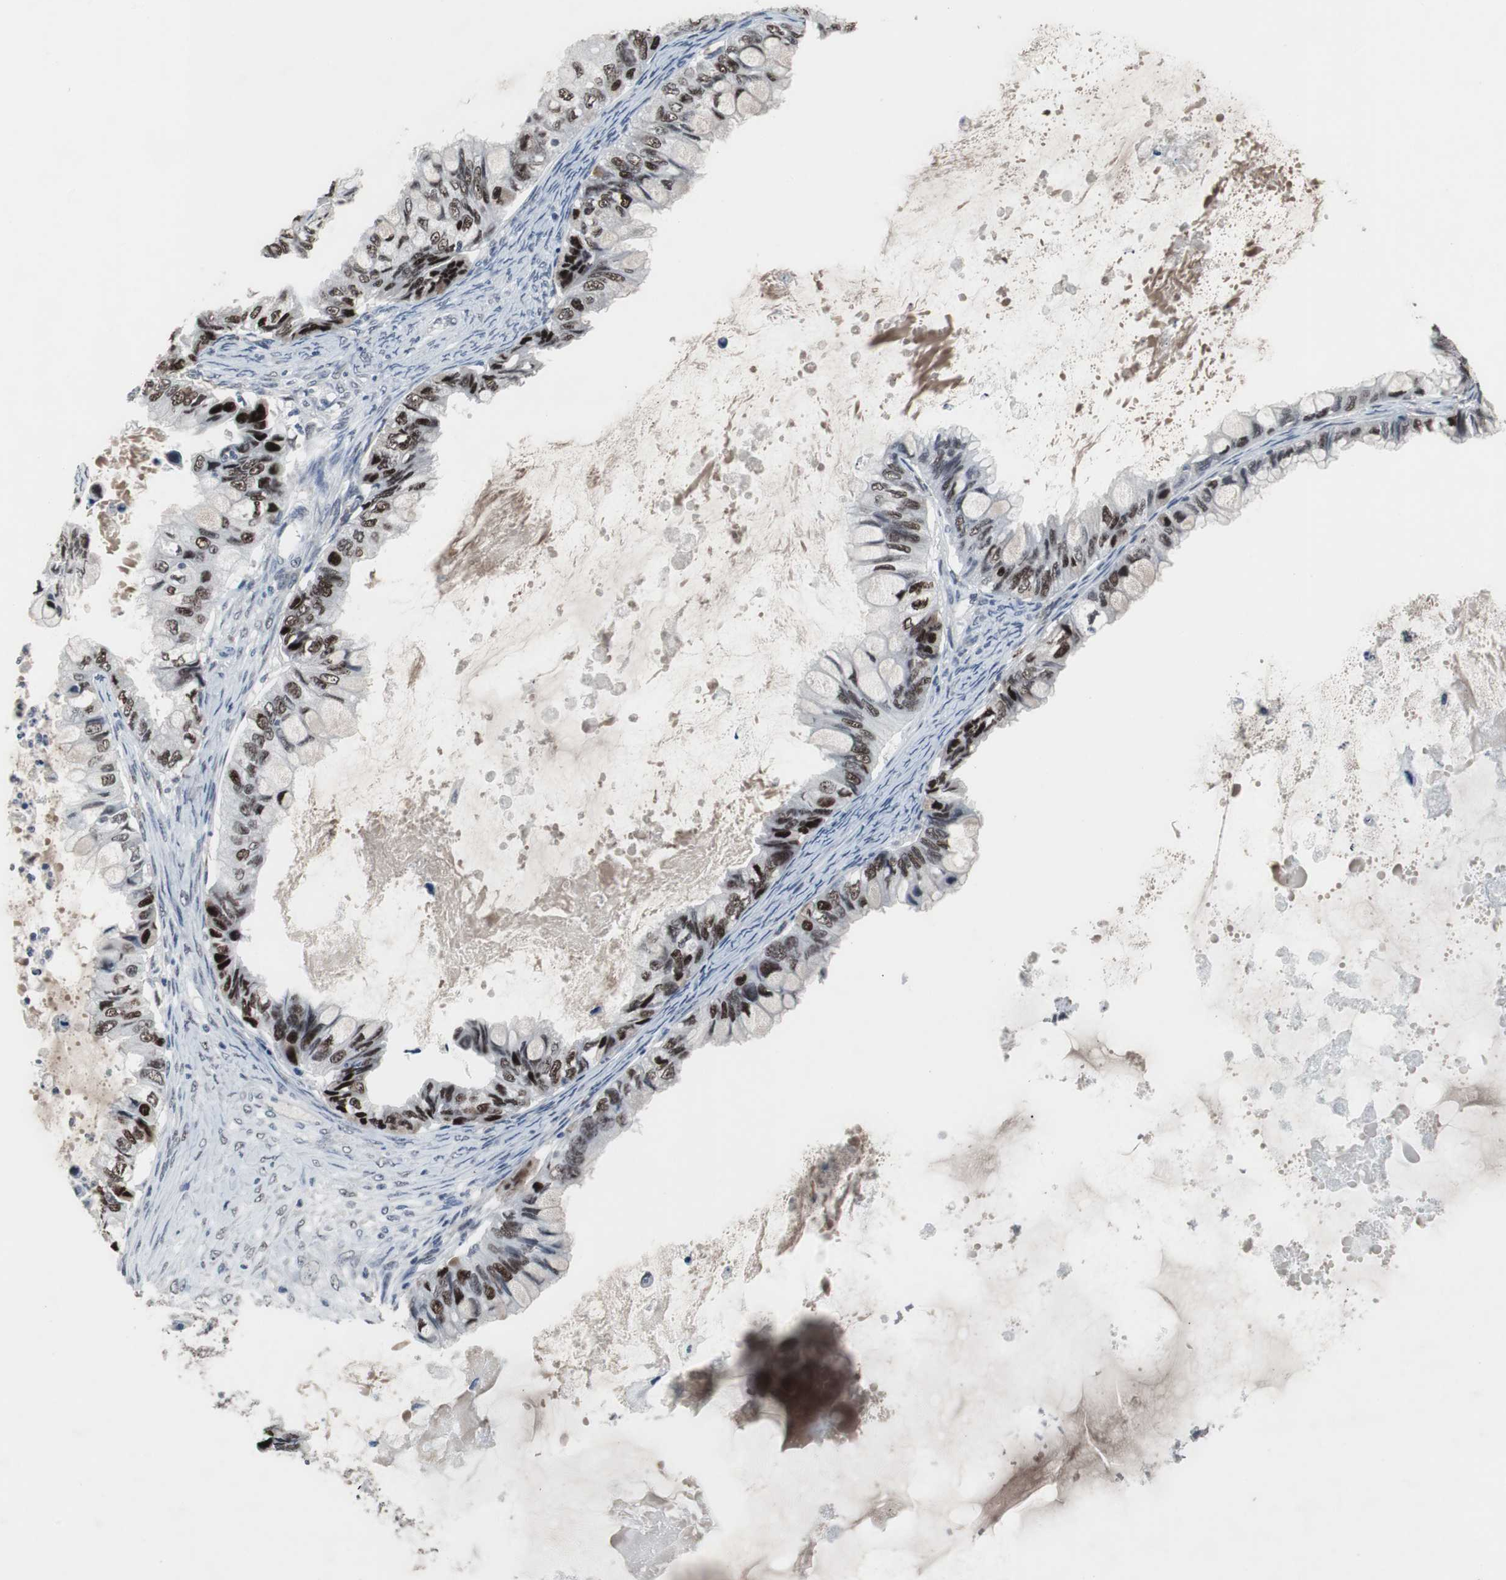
{"staining": {"intensity": "strong", "quantity": ">75%", "location": "nuclear"}, "tissue": "ovarian cancer", "cell_type": "Tumor cells", "image_type": "cancer", "snomed": [{"axis": "morphology", "description": "Cystadenocarcinoma, mucinous, NOS"}, {"axis": "topography", "description": "Ovary"}], "caption": "Ovarian mucinous cystadenocarcinoma was stained to show a protein in brown. There is high levels of strong nuclear positivity in about >75% of tumor cells.", "gene": "FOXP4", "patient": {"sex": "female", "age": 80}}